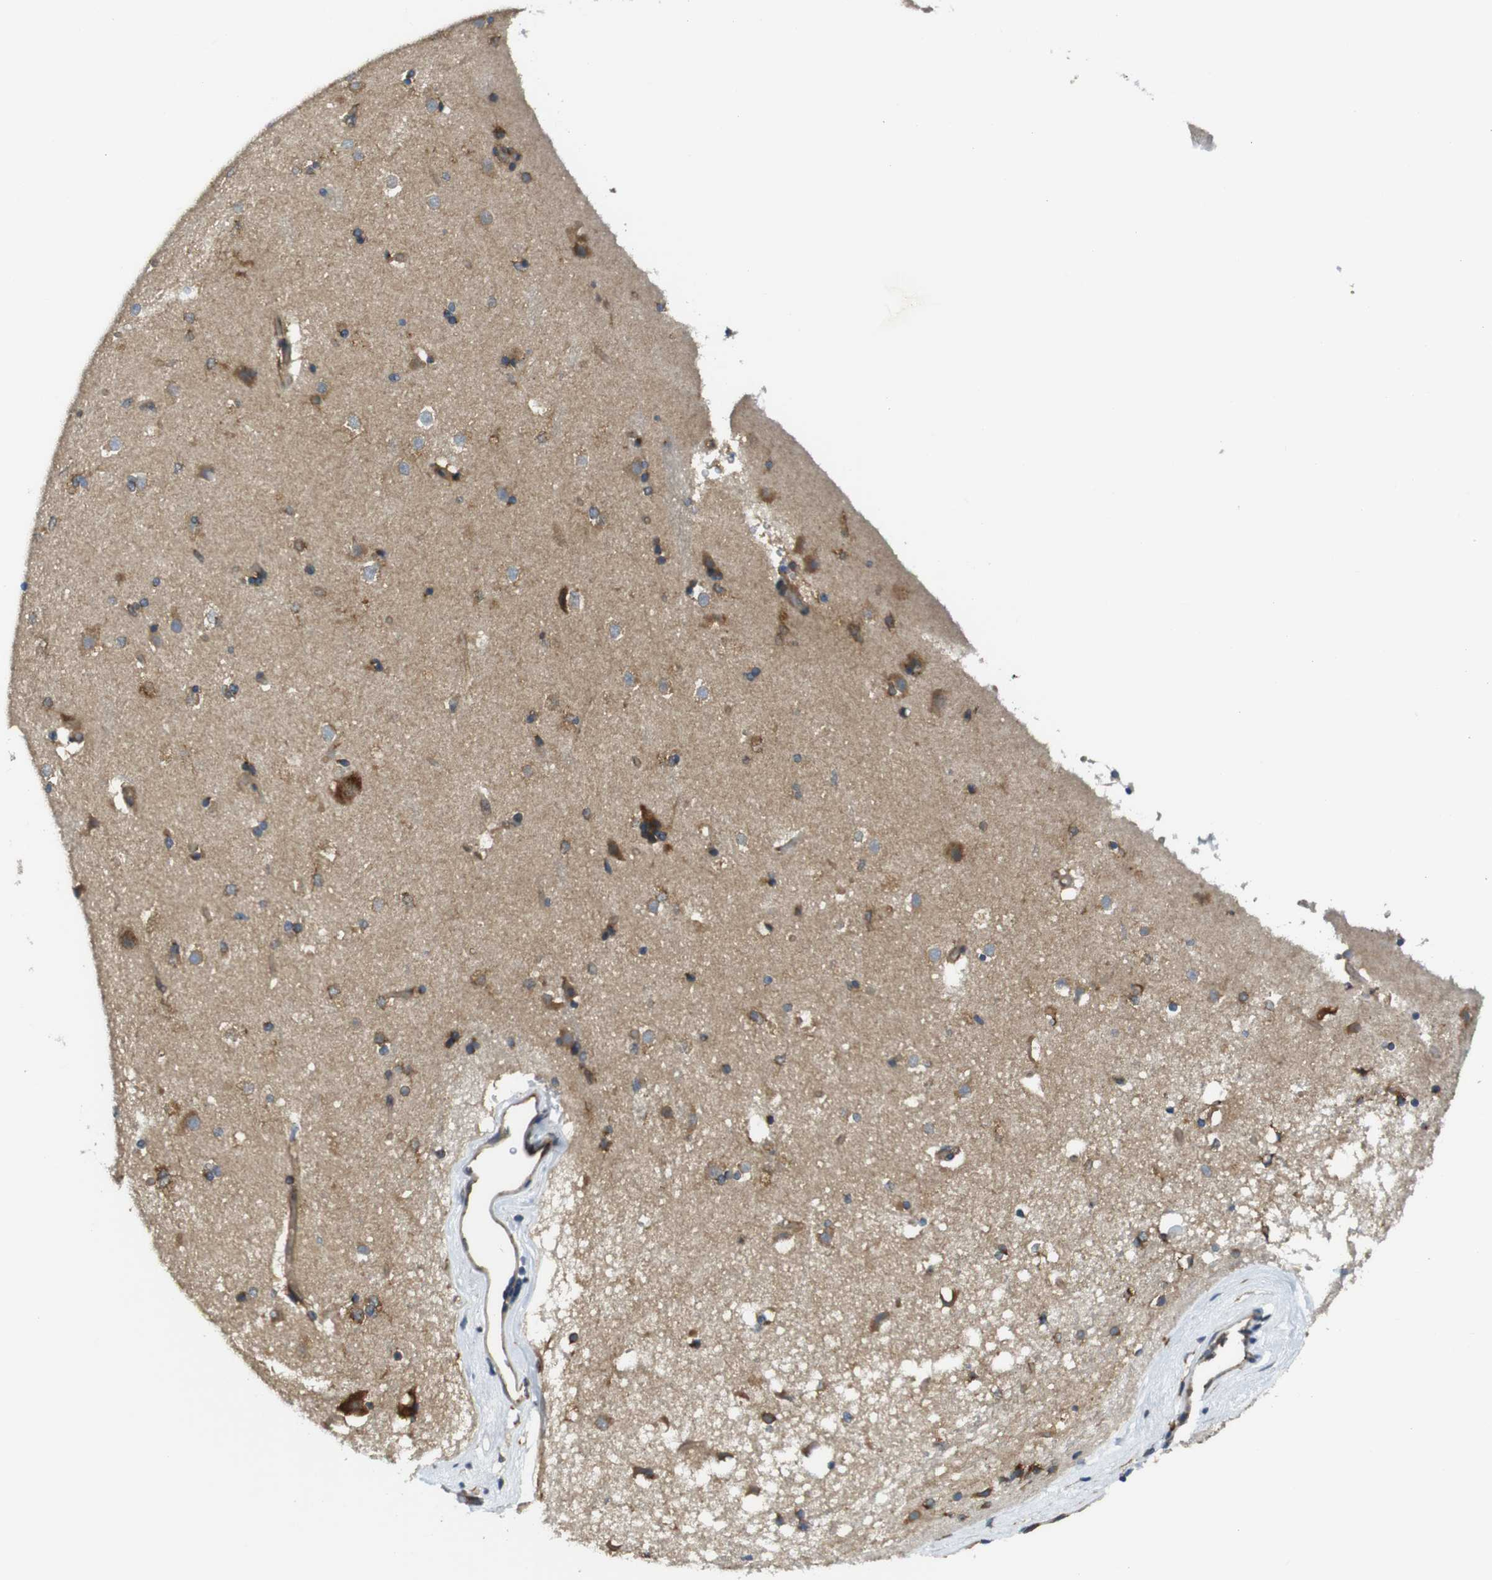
{"staining": {"intensity": "moderate", "quantity": "25%-75%", "location": "cytoplasmic/membranous"}, "tissue": "caudate", "cell_type": "Glial cells", "image_type": "normal", "snomed": [{"axis": "morphology", "description": "Normal tissue, NOS"}, {"axis": "topography", "description": "Lateral ventricle wall"}], "caption": "Immunohistochemistry (IHC) photomicrograph of unremarkable caudate: human caudate stained using immunohistochemistry exhibits medium levels of moderate protein expression localized specifically in the cytoplasmic/membranous of glial cells, appearing as a cytoplasmic/membranous brown color.", "gene": "TMEM143", "patient": {"sex": "female", "age": 19}}